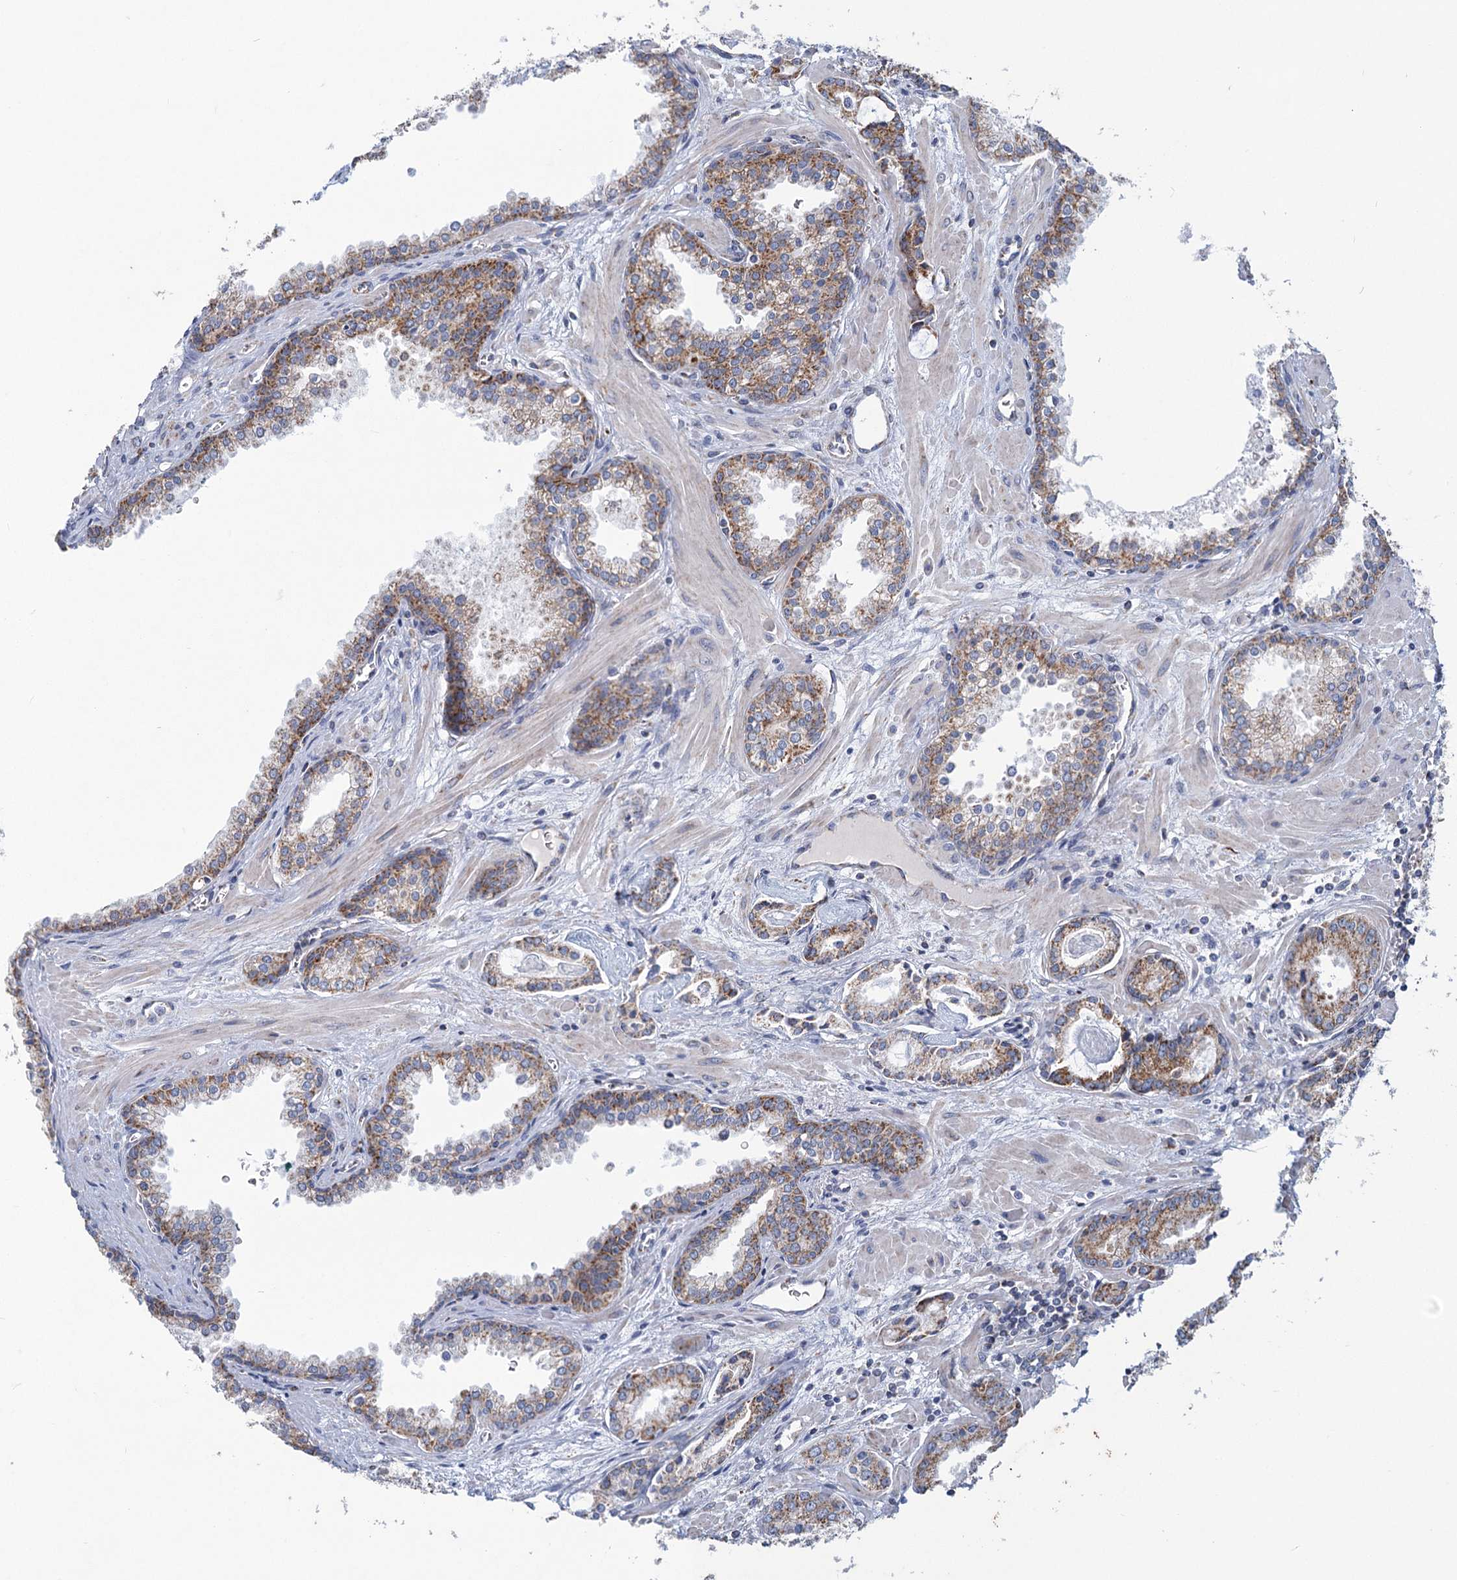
{"staining": {"intensity": "moderate", "quantity": ">75%", "location": "cytoplasmic/membranous"}, "tissue": "prostate cancer", "cell_type": "Tumor cells", "image_type": "cancer", "snomed": [{"axis": "morphology", "description": "Adenocarcinoma, Low grade"}, {"axis": "topography", "description": "Prostate"}], "caption": "Approximately >75% of tumor cells in human prostate cancer (low-grade adenocarcinoma) exhibit moderate cytoplasmic/membranous protein positivity as visualized by brown immunohistochemical staining.", "gene": "NDUFC2", "patient": {"sex": "male", "age": 67}}